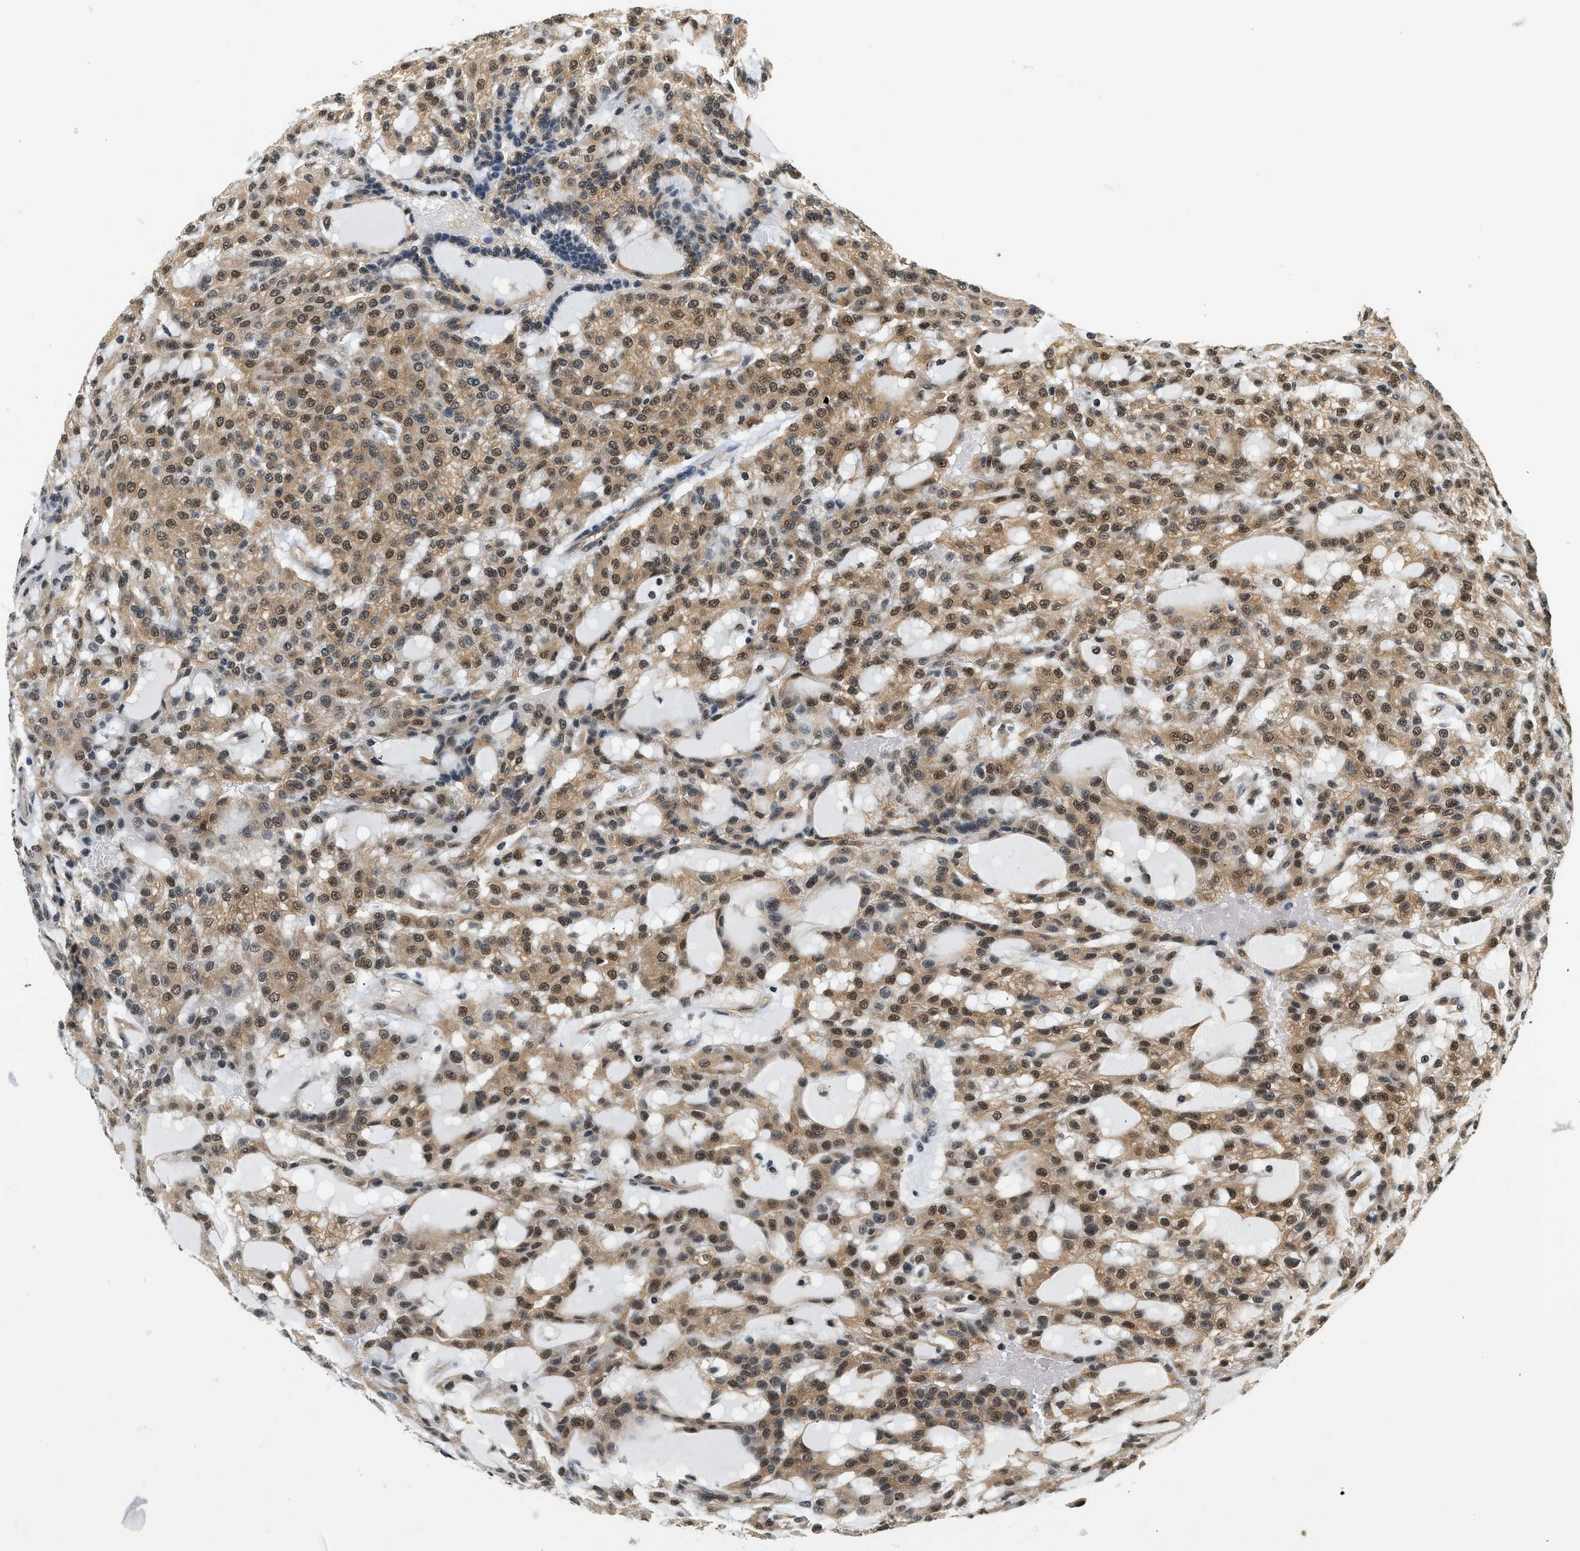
{"staining": {"intensity": "moderate", "quantity": ">75%", "location": "cytoplasmic/membranous,nuclear"}, "tissue": "renal cancer", "cell_type": "Tumor cells", "image_type": "cancer", "snomed": [{"axis": "morphology", "description": "Adenocarcinoma, NOS"}, {"axis": "topography", "description": "Kidney"}], "caption": "There is medium levels of moderate cytoplasmic/membranous and nuclear expression in tumor cells of renal cancer (adenocarcinoma), as demonstrated by immunohistochemical staining (brown color).", "gene": "PSMD3", "patient": {"sex": "male", "age": 63}}